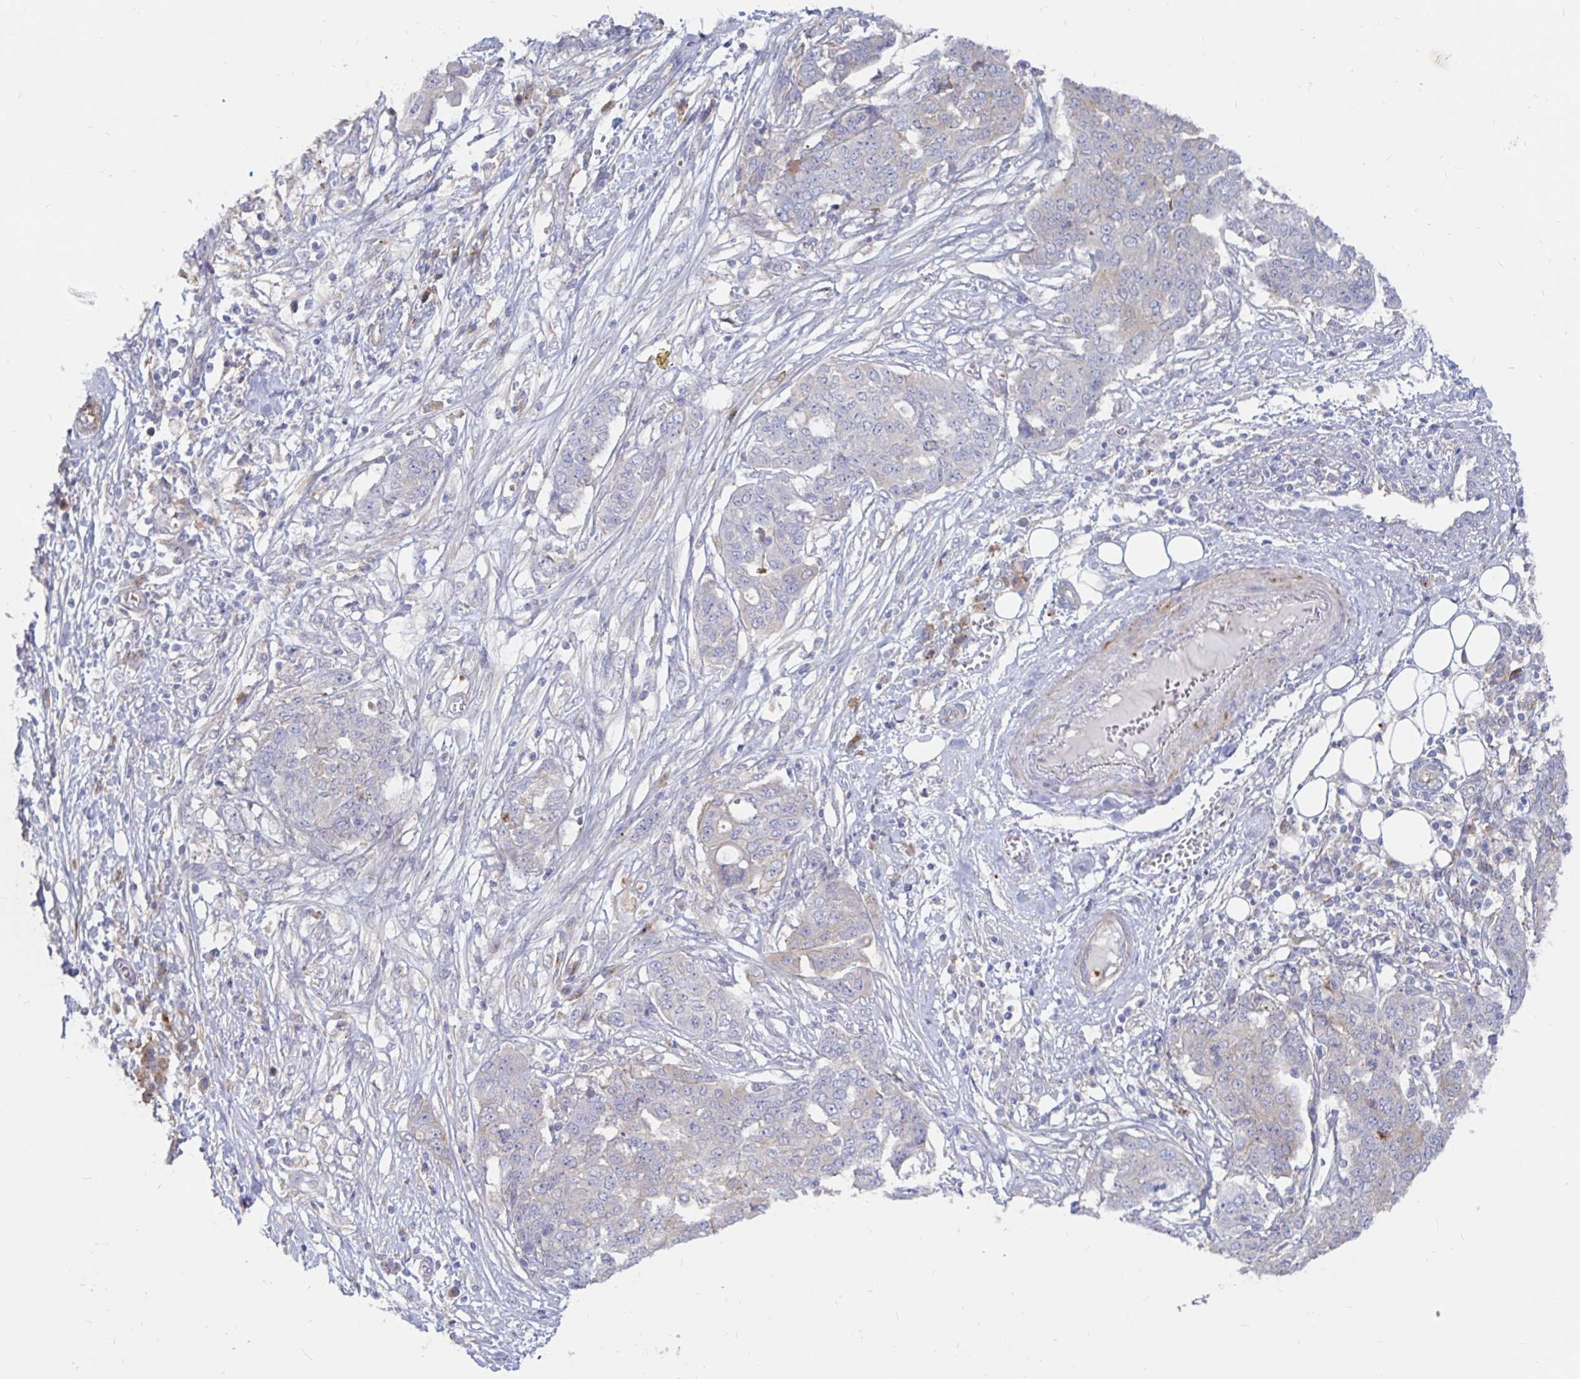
{"staining": {"intensity": "negative", "quantity": "none", "location": "none"}, "tissue": "ovarian cancer", "cell_type": "Tumor cells", "image_type": "cancer", "snomed": [{"axis": "morphology", "description": "Cystadenocarcinoma, serous, NOS"}, {"axis": "topography", "description": "Soft tissue"}, {"axis": "topography", "description": "Ovary"}], "caption": "Tumor cells are negative for brown protein staining in ovarian serous cystadenocarcinoma.", "gene": "KCTD19", "patient": {"sex": "female", "age": 57}}